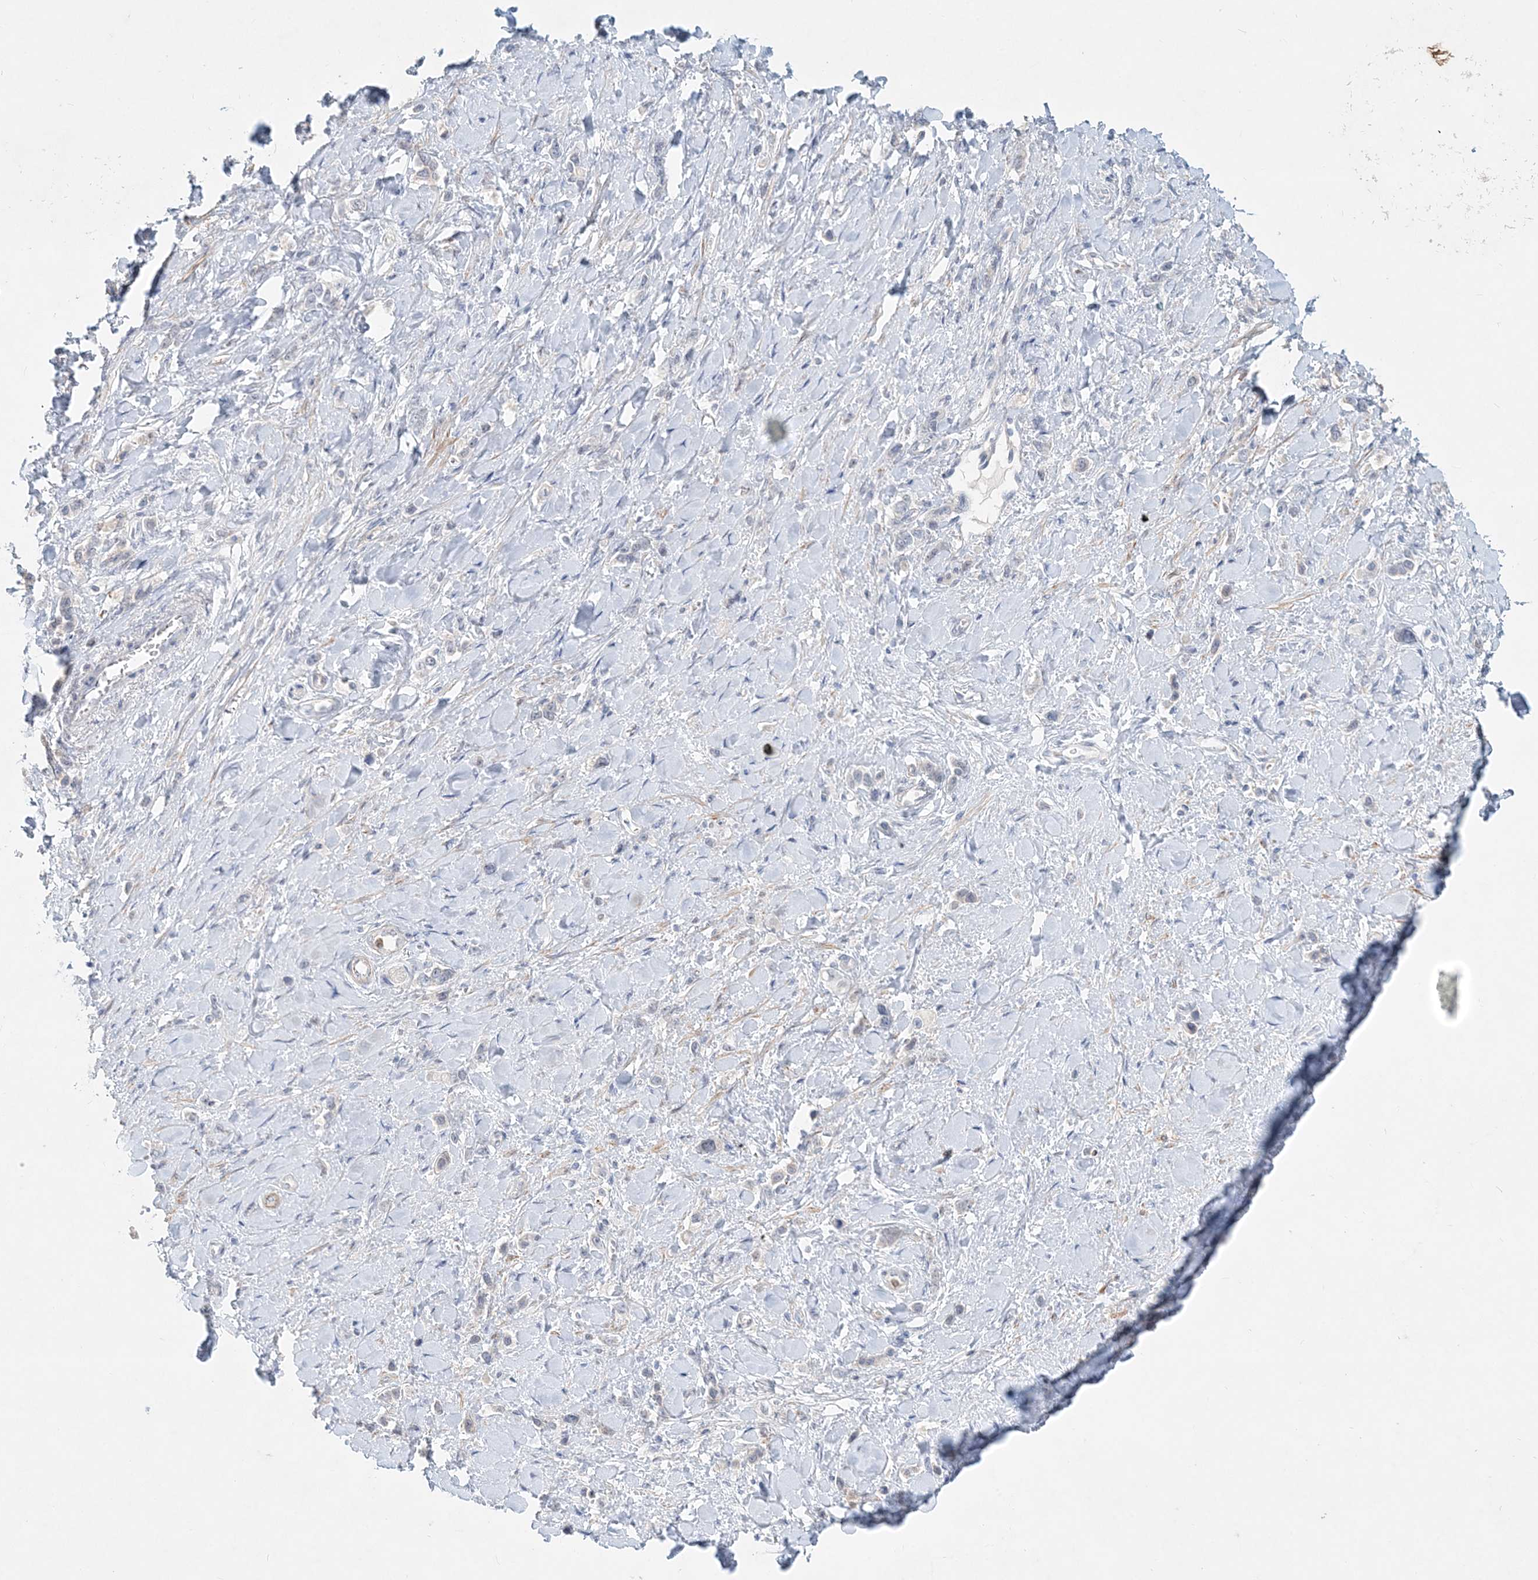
{"staining": {"intensity": "negative", "quantity": "none", "location": "none"}, "tissue": "stomach cancer", "cell_type": "Tumor cells", "image_type": "cancer", "snomed": [{"axis": "morphology", "description": "Normal tissue, NOS"}, {"axis": "morphology", "description": "Adenocarcinoma, NOS"}, {"axis": "topography", "description": "Stomach, upper"}, {"axis": "topography", "description": "Stomach"}], "caption": "An image of human stomach adenocarcinoma is negative for staining in tumor cells. (DAB (3,3'-diaminobenzidine) immunohistochemistry (IHC), high magnification).", "gene": "DNAH5", "patient": {"sex": "female", "age": 65}}